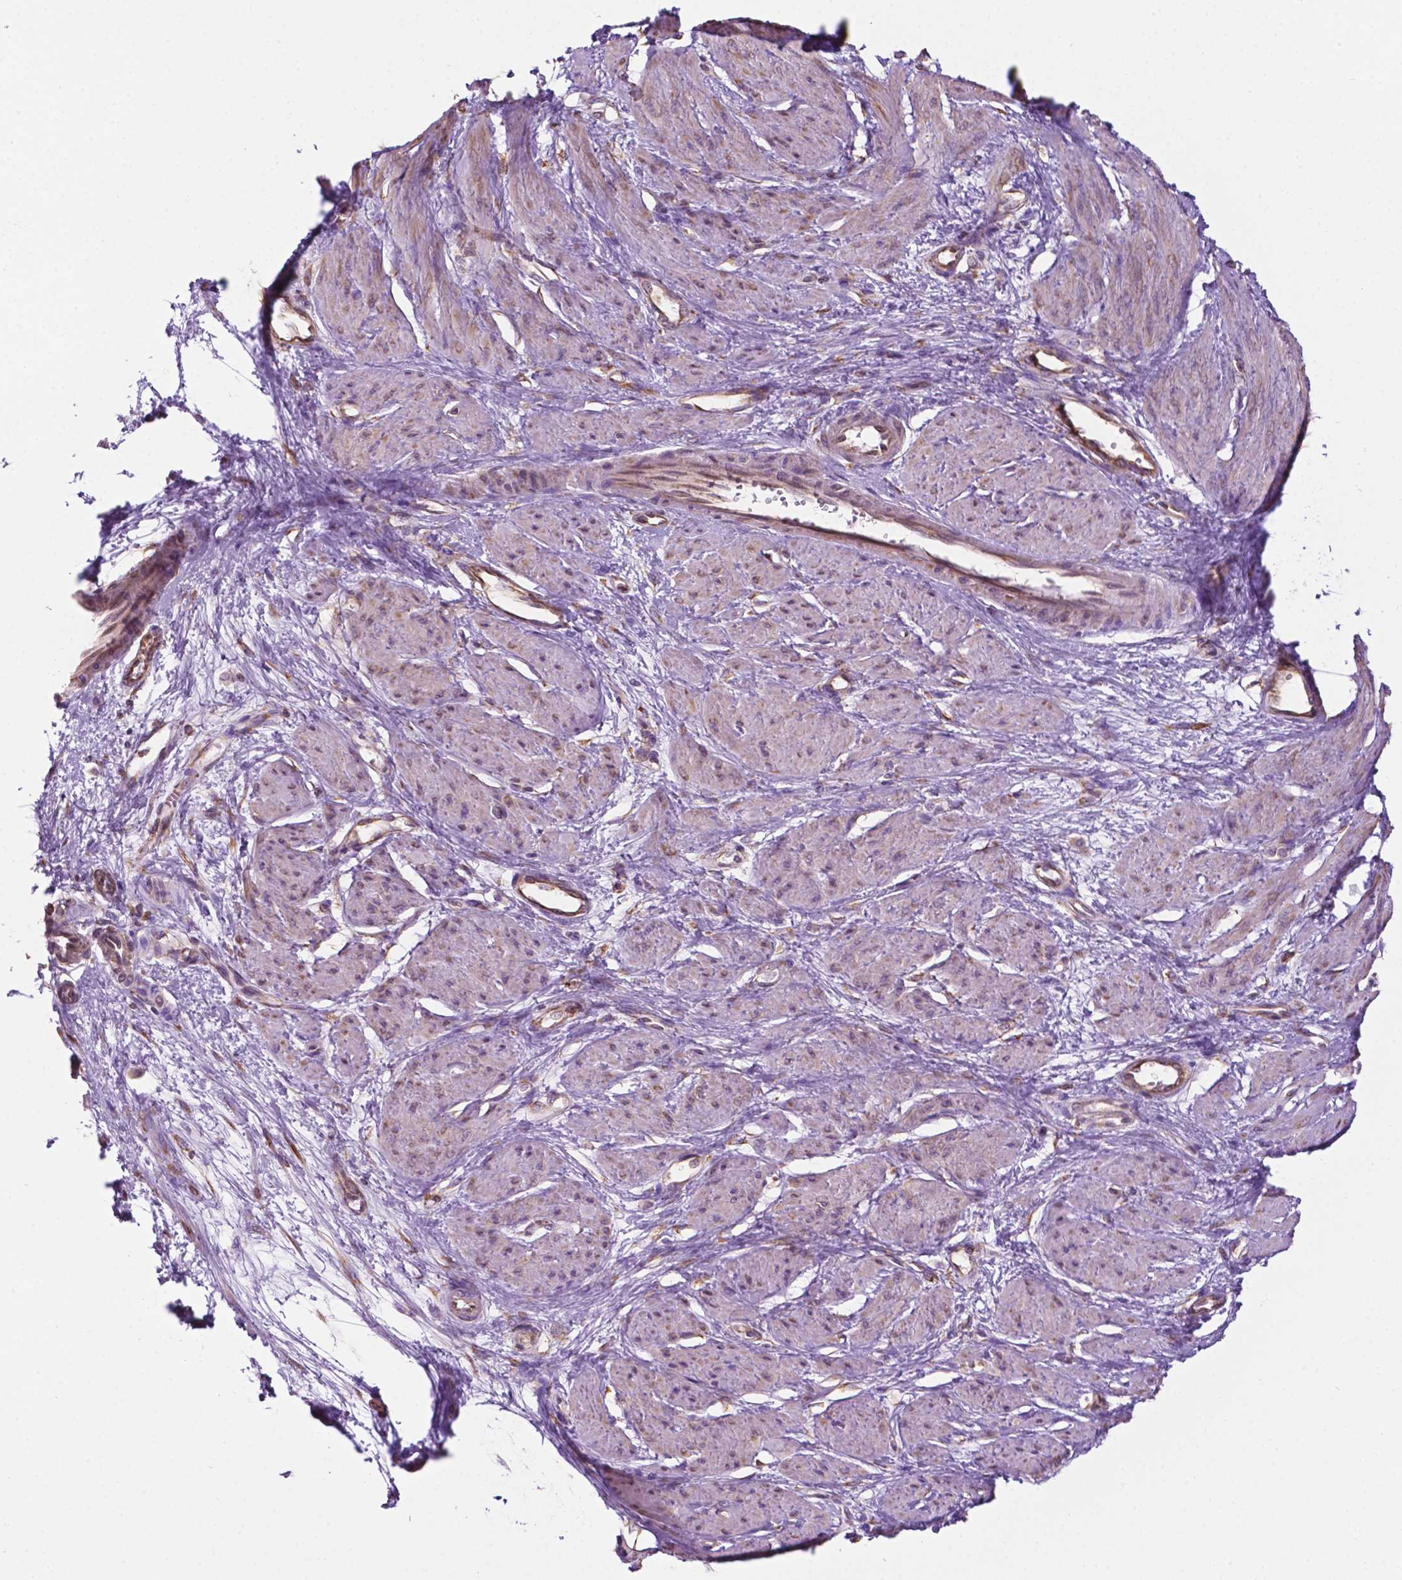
{"staining": {"intensity": "weak", "quantity": "<25%", "location": "cytoplasmic/membranous"}, "tissue": "smooth muscle", "cell_type": "Smooth muscle cells", "image_type": "normal", "snomed": [{"axis": "morphology", "description": "Normal tissue, NOS"}, {"axis": "topography", "description": "Smooth muscle"}, {"axis": "topography", "description": "Uterus"}], "caption": "Immunohistochemistry of unremarkable smooth muscle displays no positivity in smooth muscle cells.", "gene": "RPL29", "patient": {"sex": "female", "age": 39}}